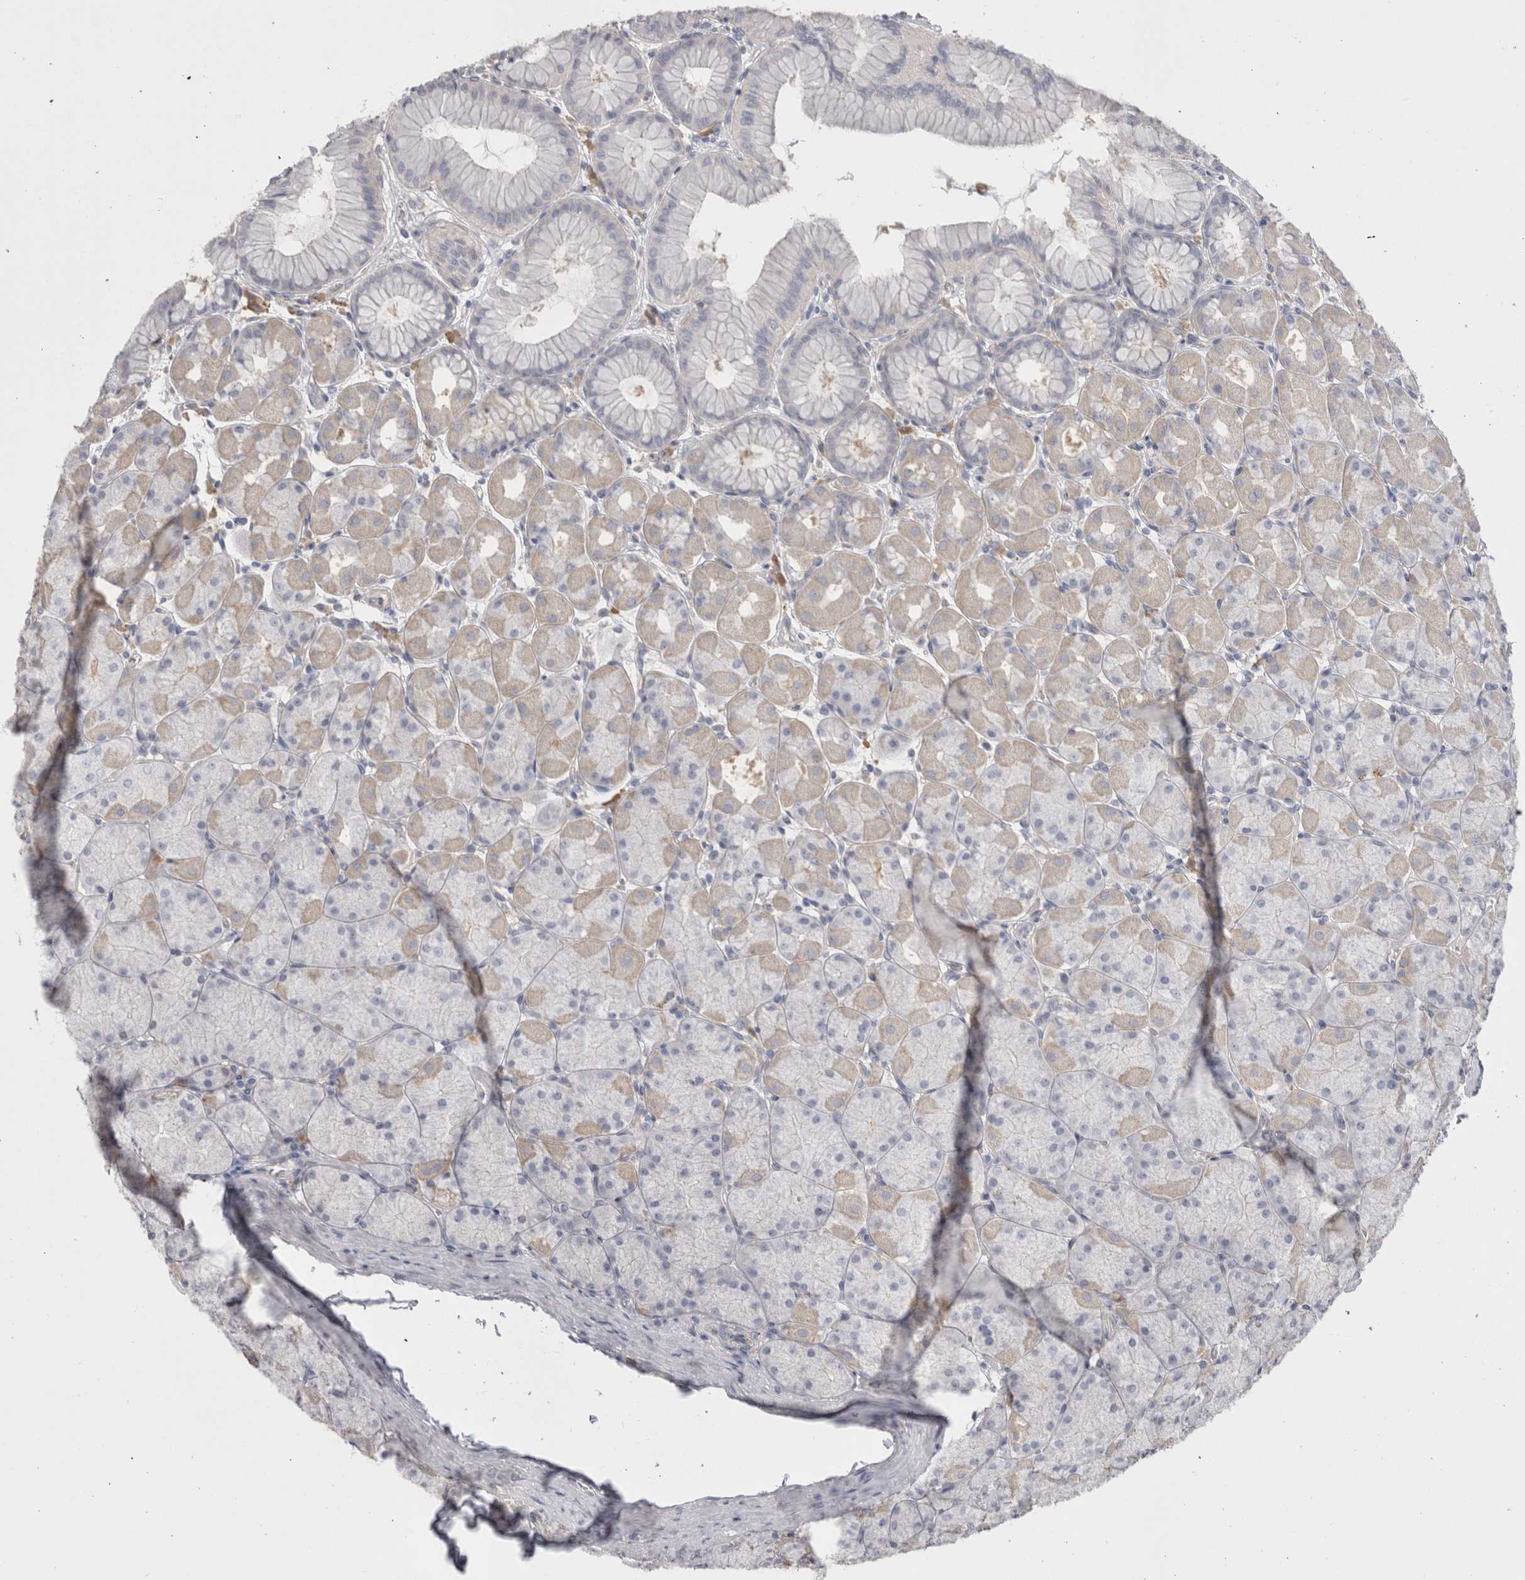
{"staining": {"intensity": "weak", "quantity": "25%-75%", "location": "cytoplasmic/membranous"}, "tissue": "stomach", "cell_type": "Glandular cells", "image_type": "normal", "snomed": [{"axis": "morphology", "description": "Normal tissue, NOS"}, {"axis": "topography", "description": "Stomach, upper"}], "caption": "Stomach was stained to show a protein in brown. There is low levels of weak cytoplasmic/membranous expression in about 25%-75% of glandular cells. The staining is performed using DAB brown chromogen to label protein expression. The nuclei are counter-stained blue using hematoxylin.", "gene": "EPDR1", "patient": {"sex": "female", "age": 56}}